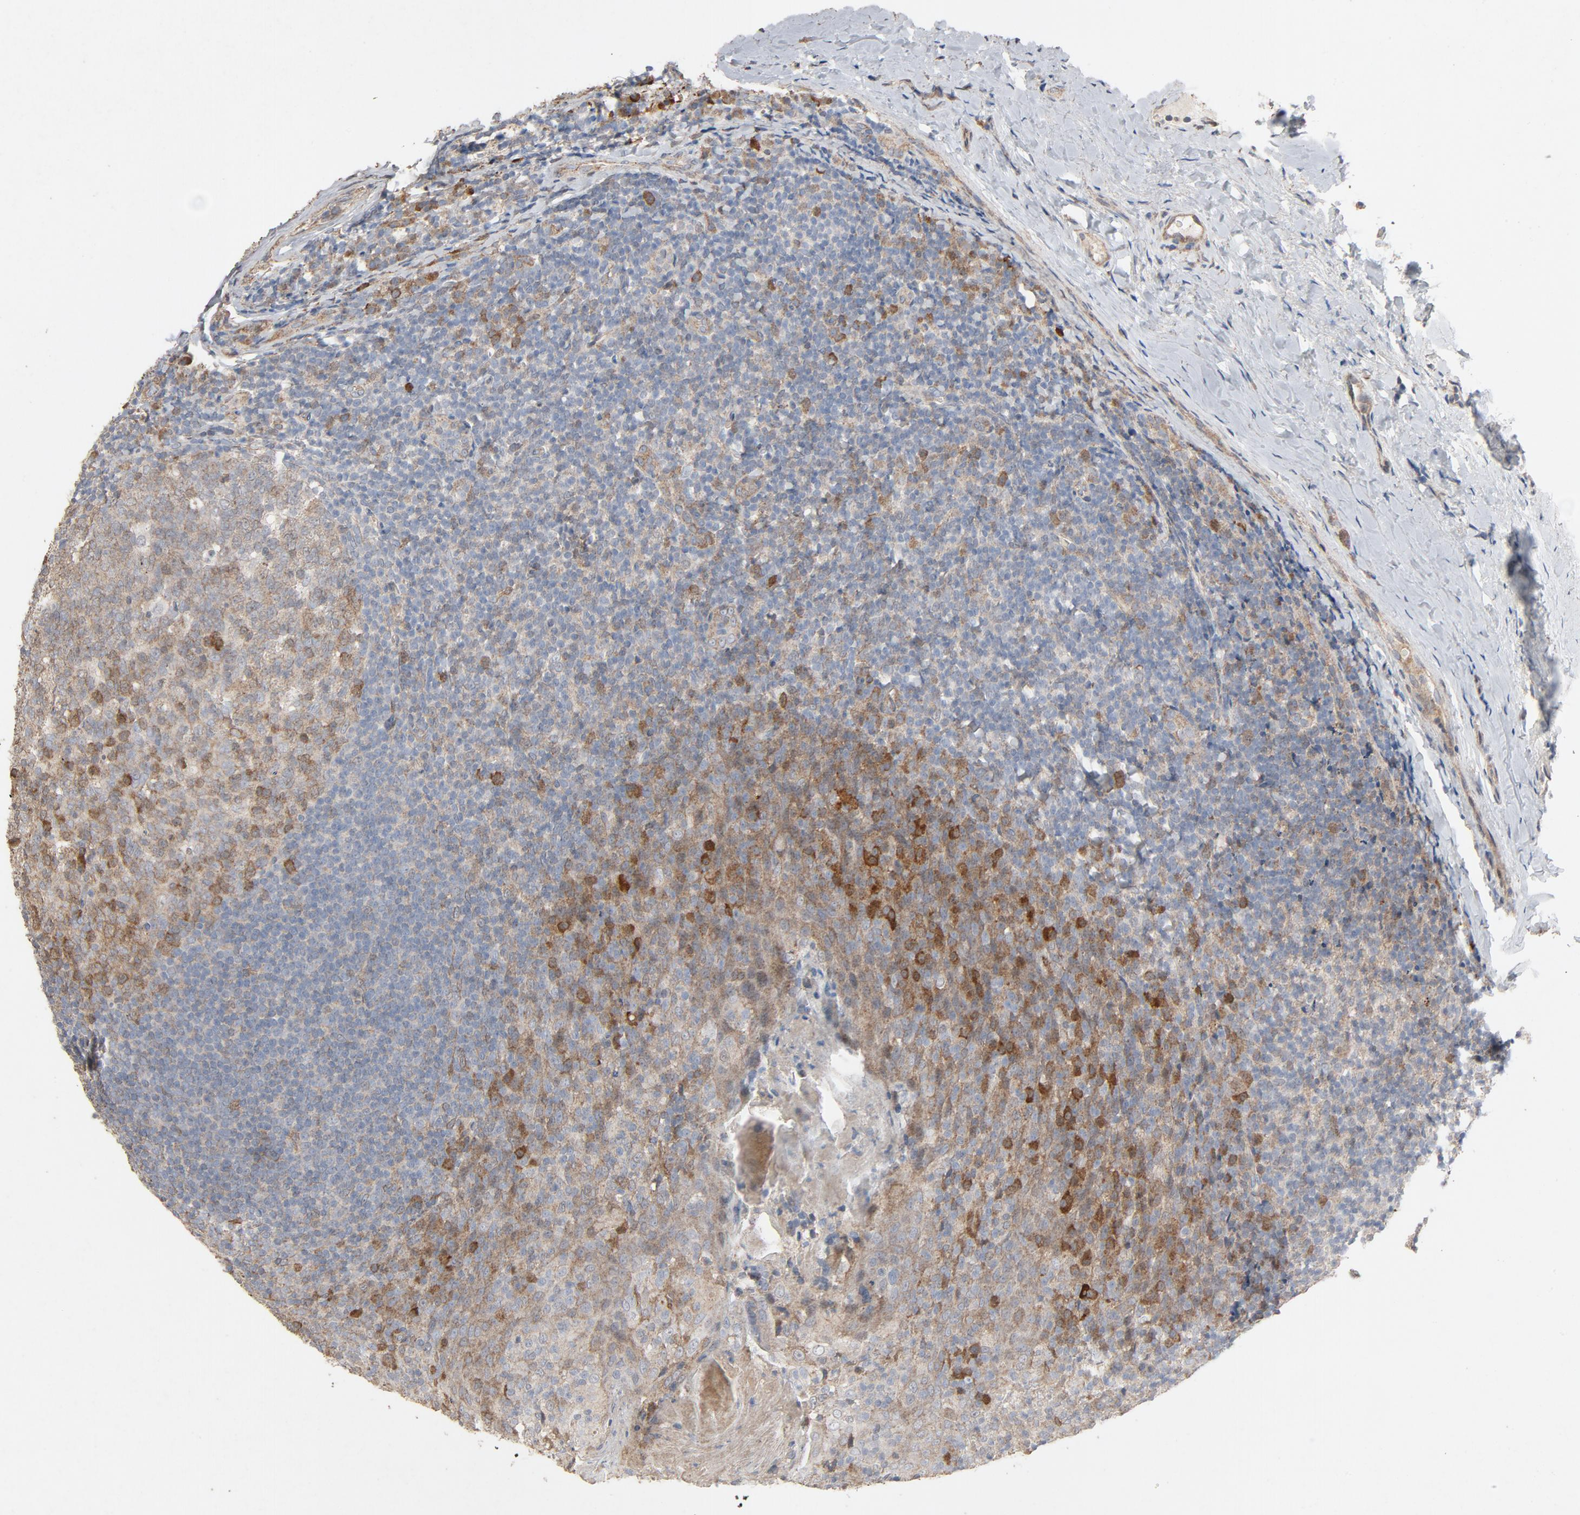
{"staining": {"intensity": "moderate", "quantity": "25%-75%", "location": "cytoplasmic/membranous"}, "tissue": "tonsil", "cell_type": "Germinal center cells", "image_type": "normal", "snomed": [{"axis": "morphology", "description": "Normal tissue, NOS"}, {"axis": "topography", "description": "Tonsil"}], "caption": "Immunohistochemistry of unremarkable tonsil reveals medium levels of moderate cytoplasmic/membranous staining in approximately 25%-75% of germinal center cells.", "gene": "CDK6", "patient": {"sex": "male", "age": 31}}